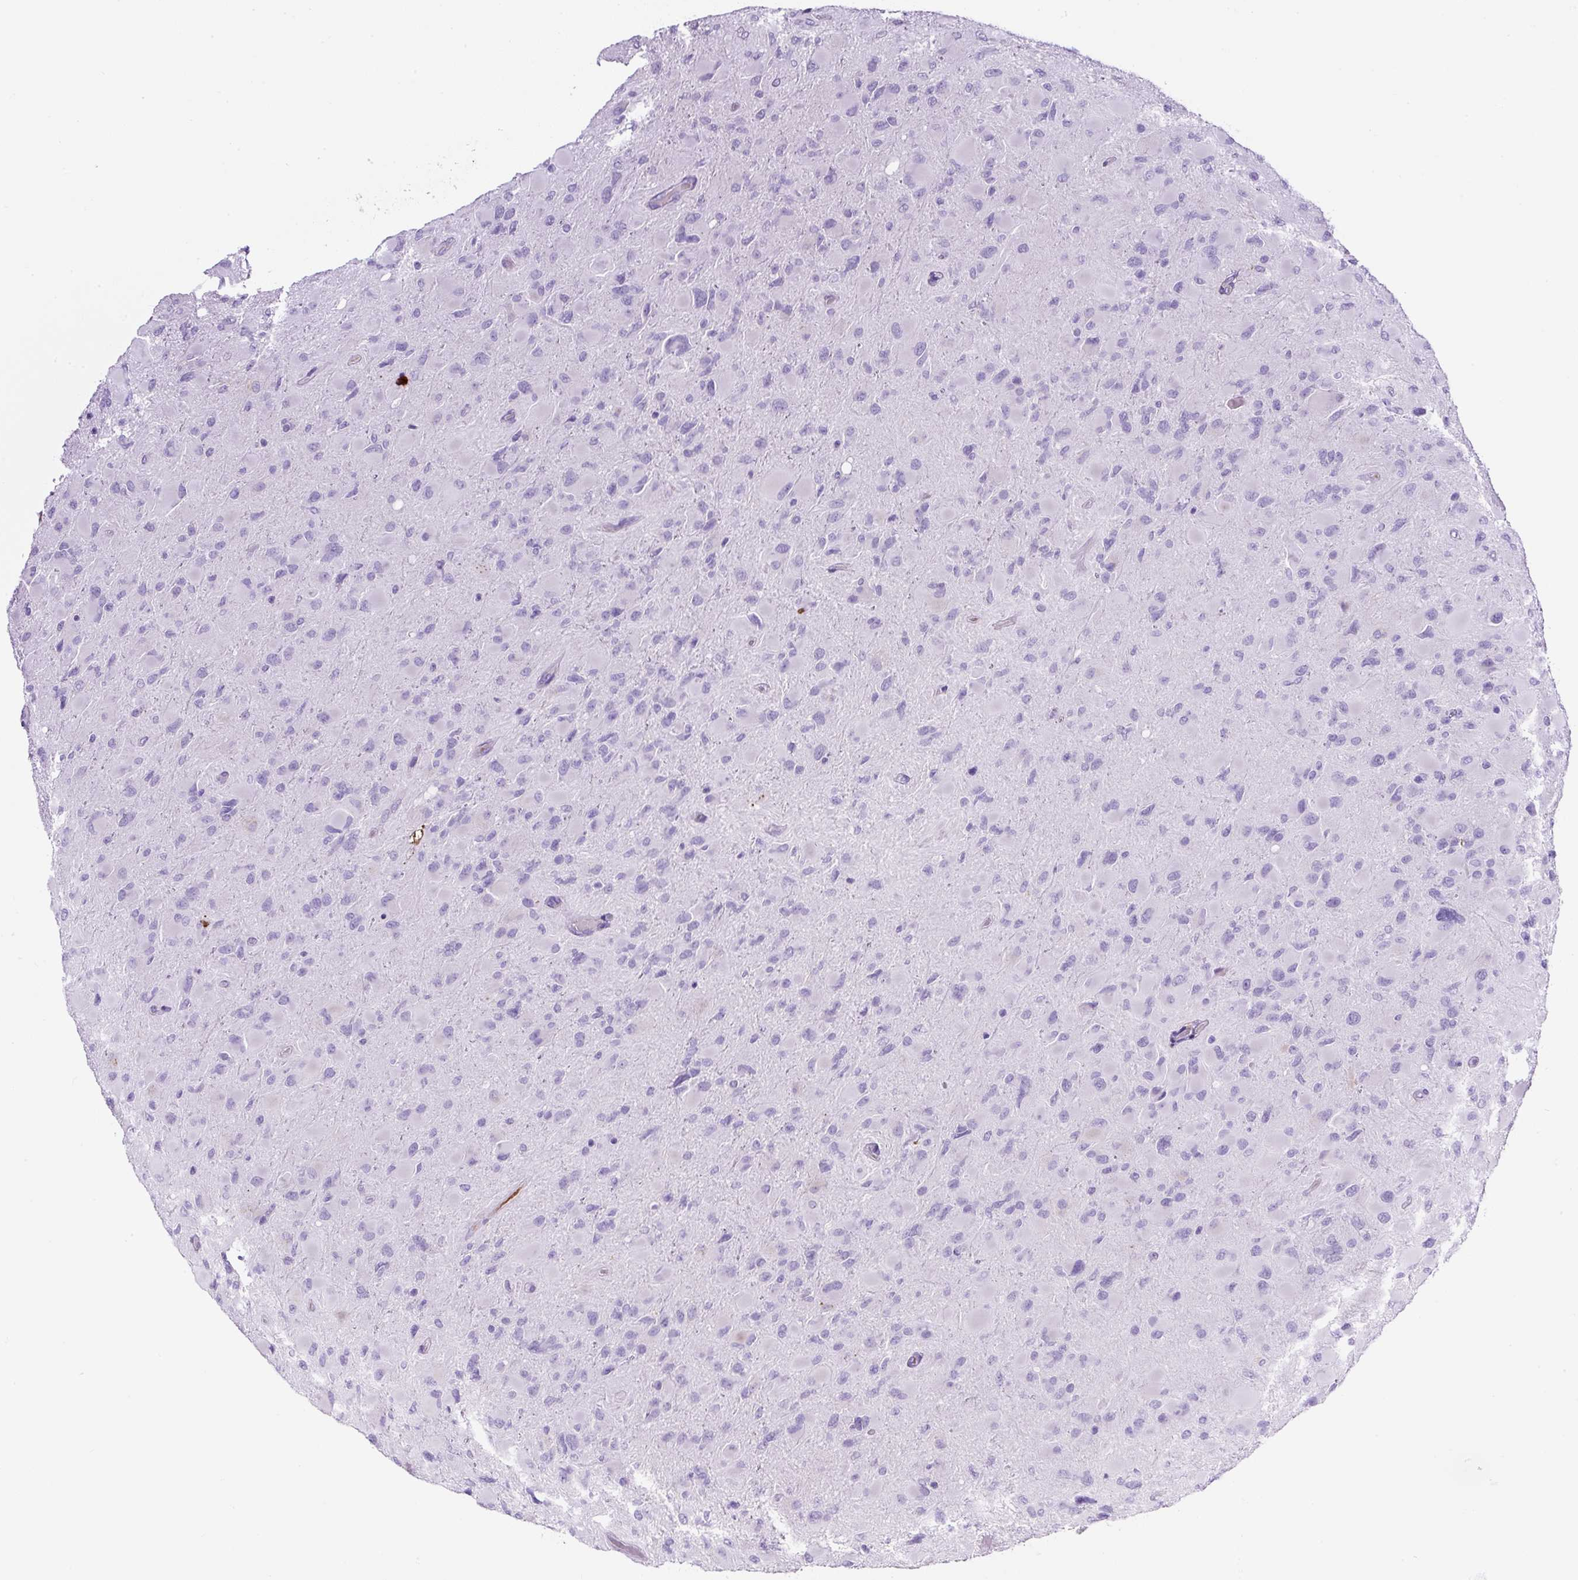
{"staining": {"intensity": "negative", "quantity": "none", "location": "none"}, "tissue": "glioma", "cell_type": "Tumor cells", "image_type": "cancer", "snomed": [{"axis": "morphology", "description": "Glioma, malignant, High grade"}, {"axis": "topography", "description": "Cerebral cortex"}], "caption": "Protein analysis of high-grade glioma (malignant) shows no significant staining in tumor cells. (DAB (3,3'-diaminobenzidine) immunohistochemistry (IHC) with hematoxylin counter stain).", "gene": "TMEM200B", "patient": {"sex": "female", "age": 36}}